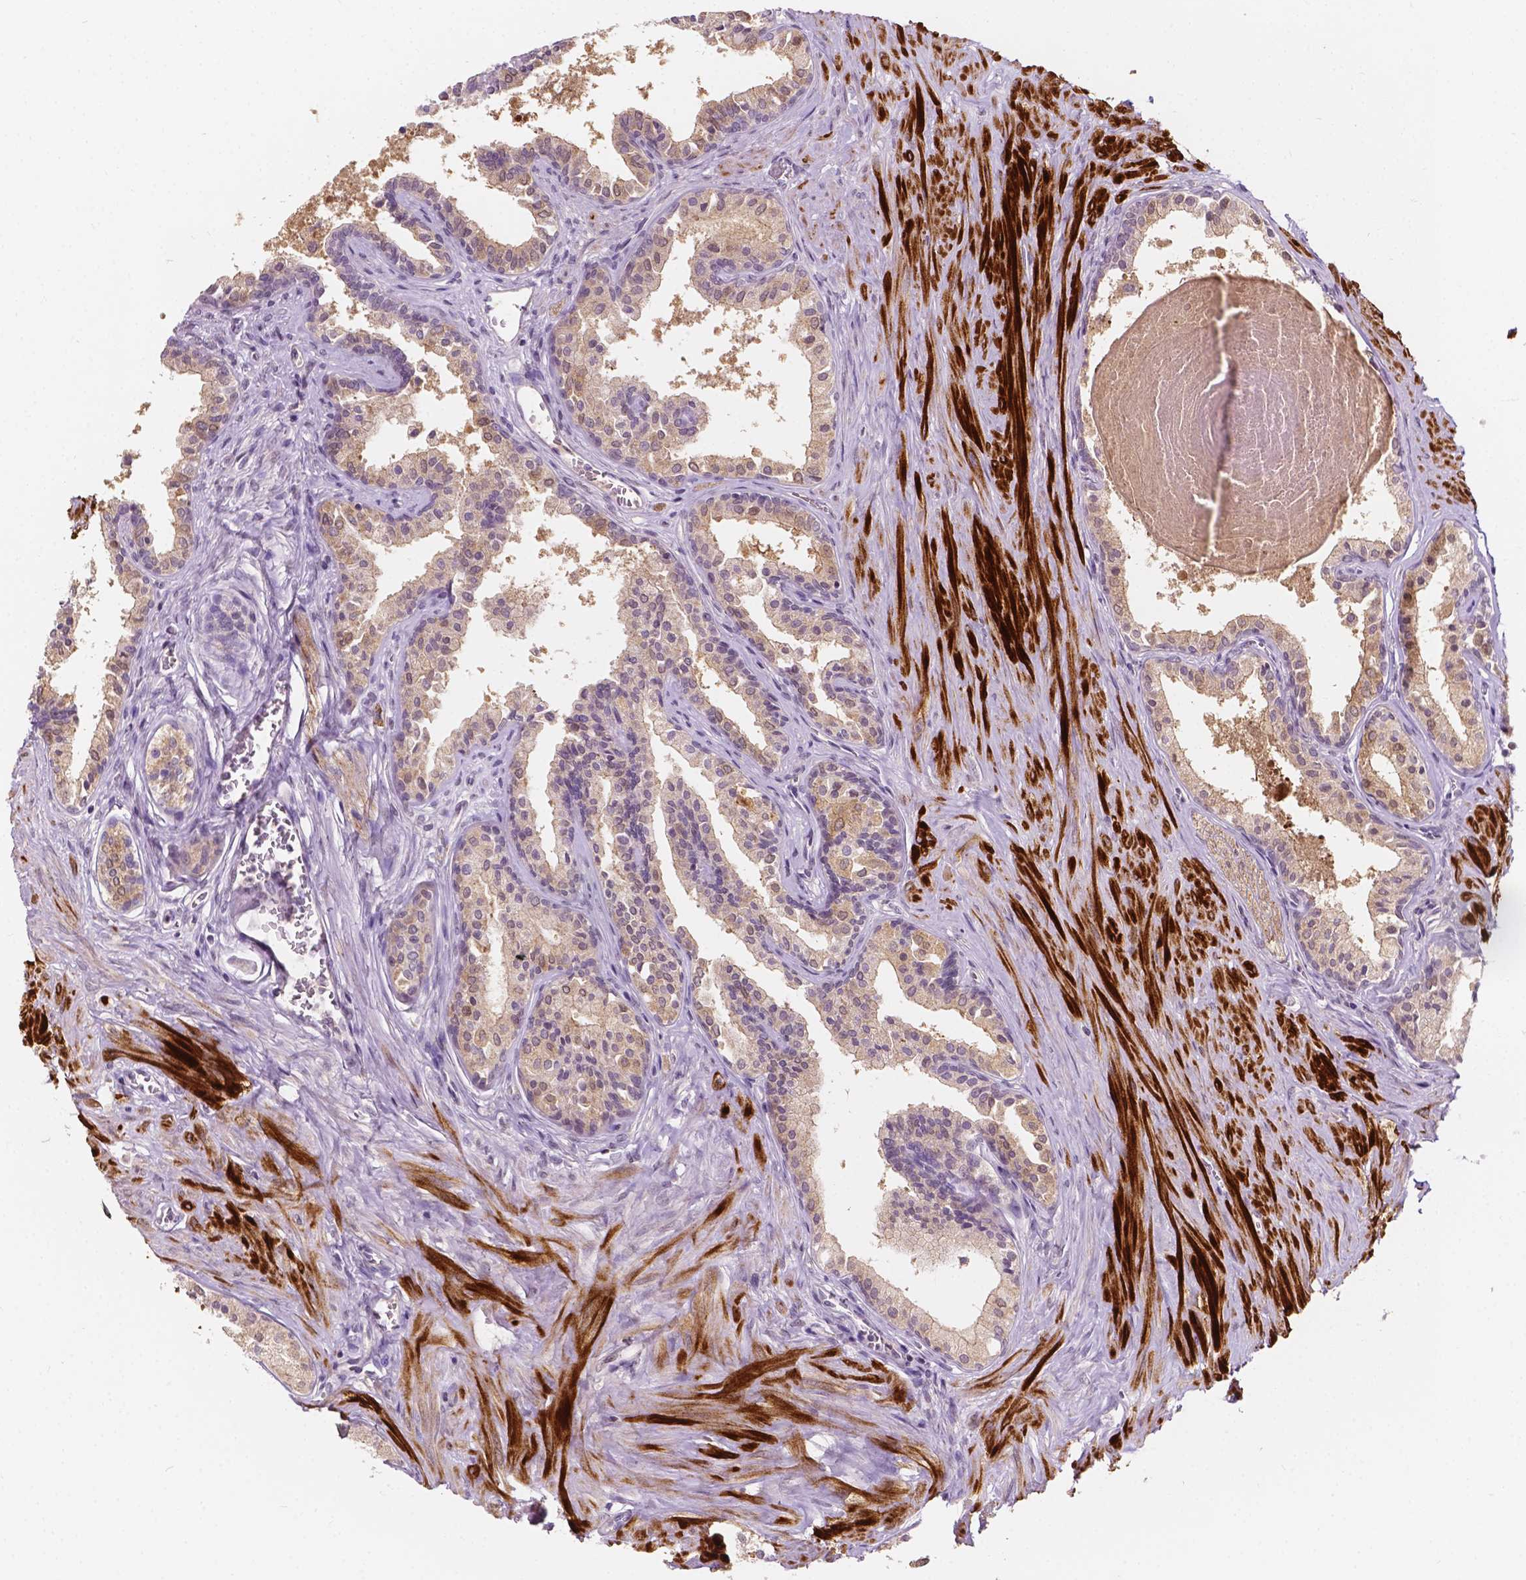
{"staining": {"intensity": "weak", "quantity": "<25%", "location": "cytoplasmic/membranous"}, "tissue": "prostate", "cell_type": "Glandular cells", "image_type": "normal", "snomed": [{"axis": "morphology", "description": "Normal tissue, NOS"}, {"axis": "topography", "description": "Prostate"}], "caption": "A photomicrograph of human prostate is negative for staining in glandular cells. (Immunohistochemistry, brightfield microscopy, high magnification).", "gene": "SIRT2", "patient": {"sex": "male", "age": 61}}